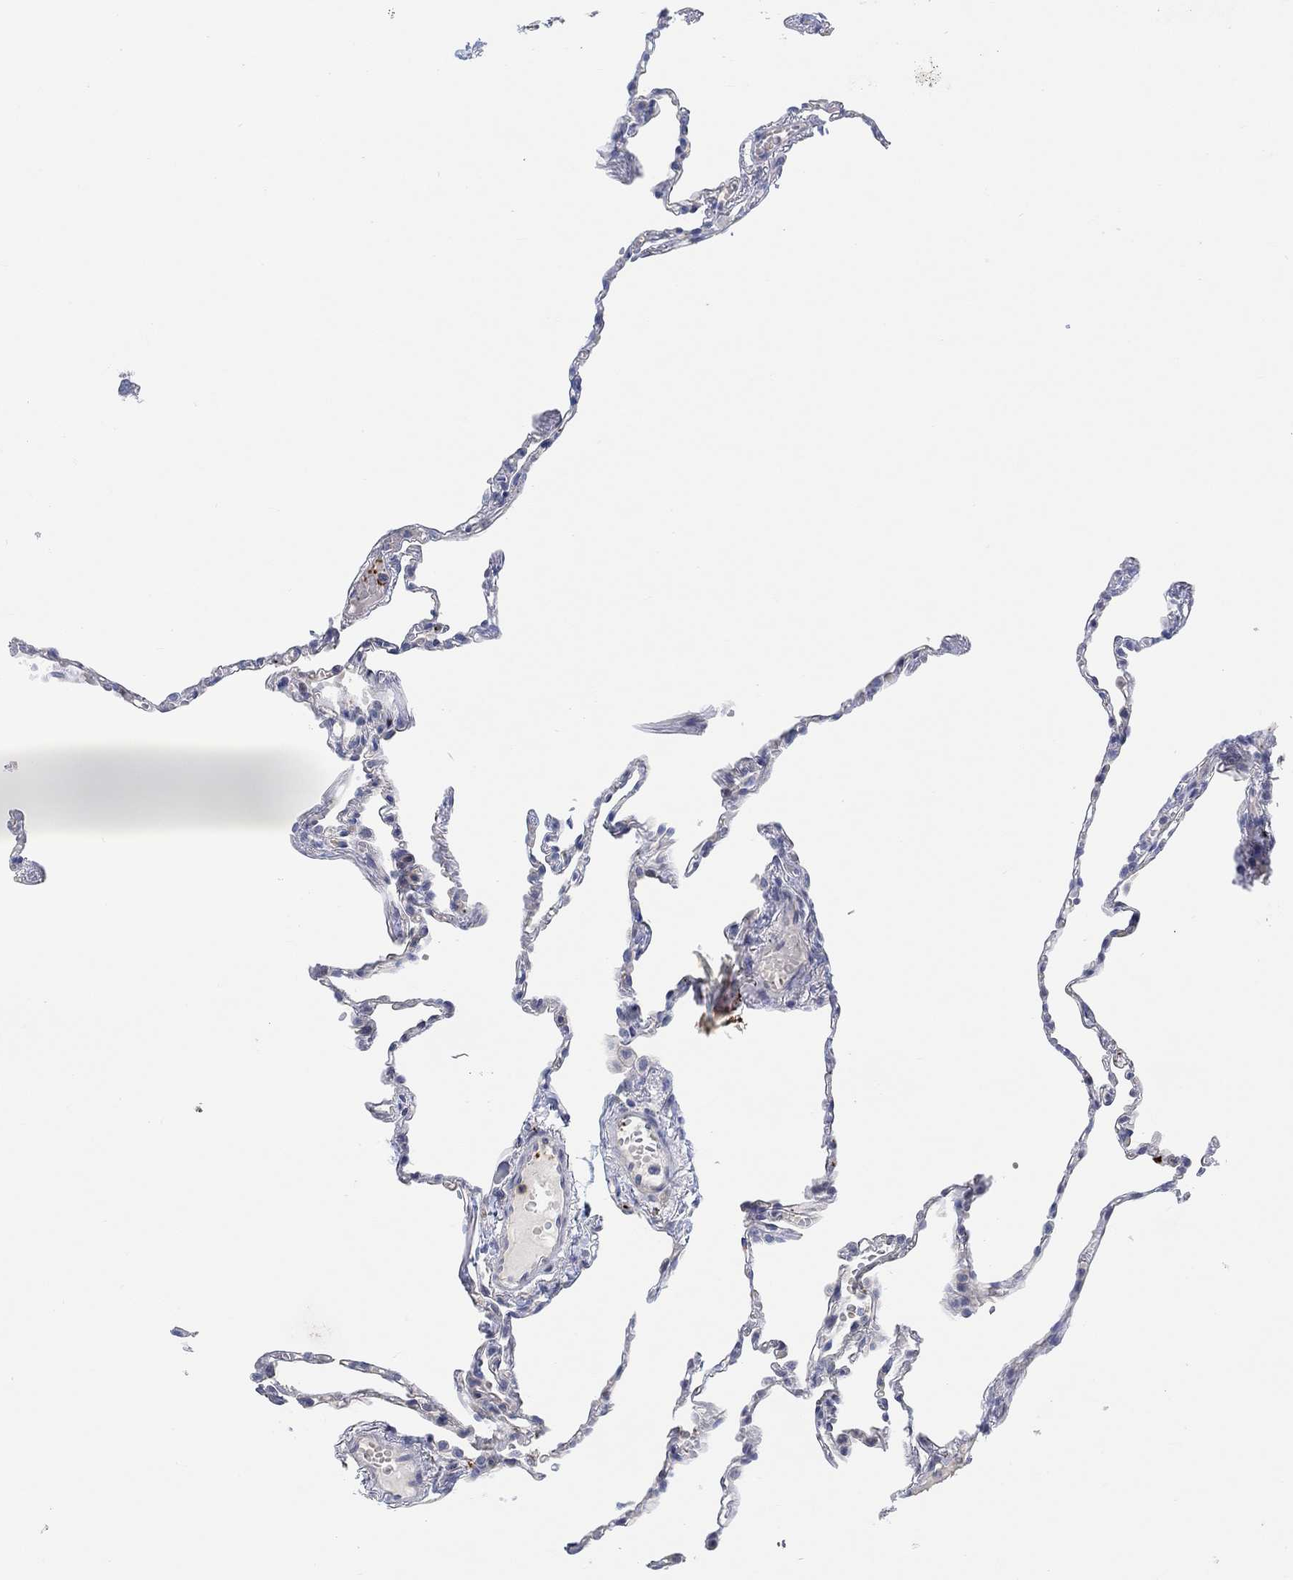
{"staining": {"intensity": "negative", "quantity": "none", "location": "none"}, "tissue": "lung", "cell_type": "Alveolar cells", "image_type": "normal", "snomed": [{"axis": "morphology", "description": "Normal tissue, NOS"}, {"axis": "topography", "description": "Lung"}], "caption": "This is an immunohistochemistry photomicrograph of unremarkable human lung. There is no positivity in alveolar cells.", "gene": "PMFBP1", "patient": {"sex": "male", "age": 78}}